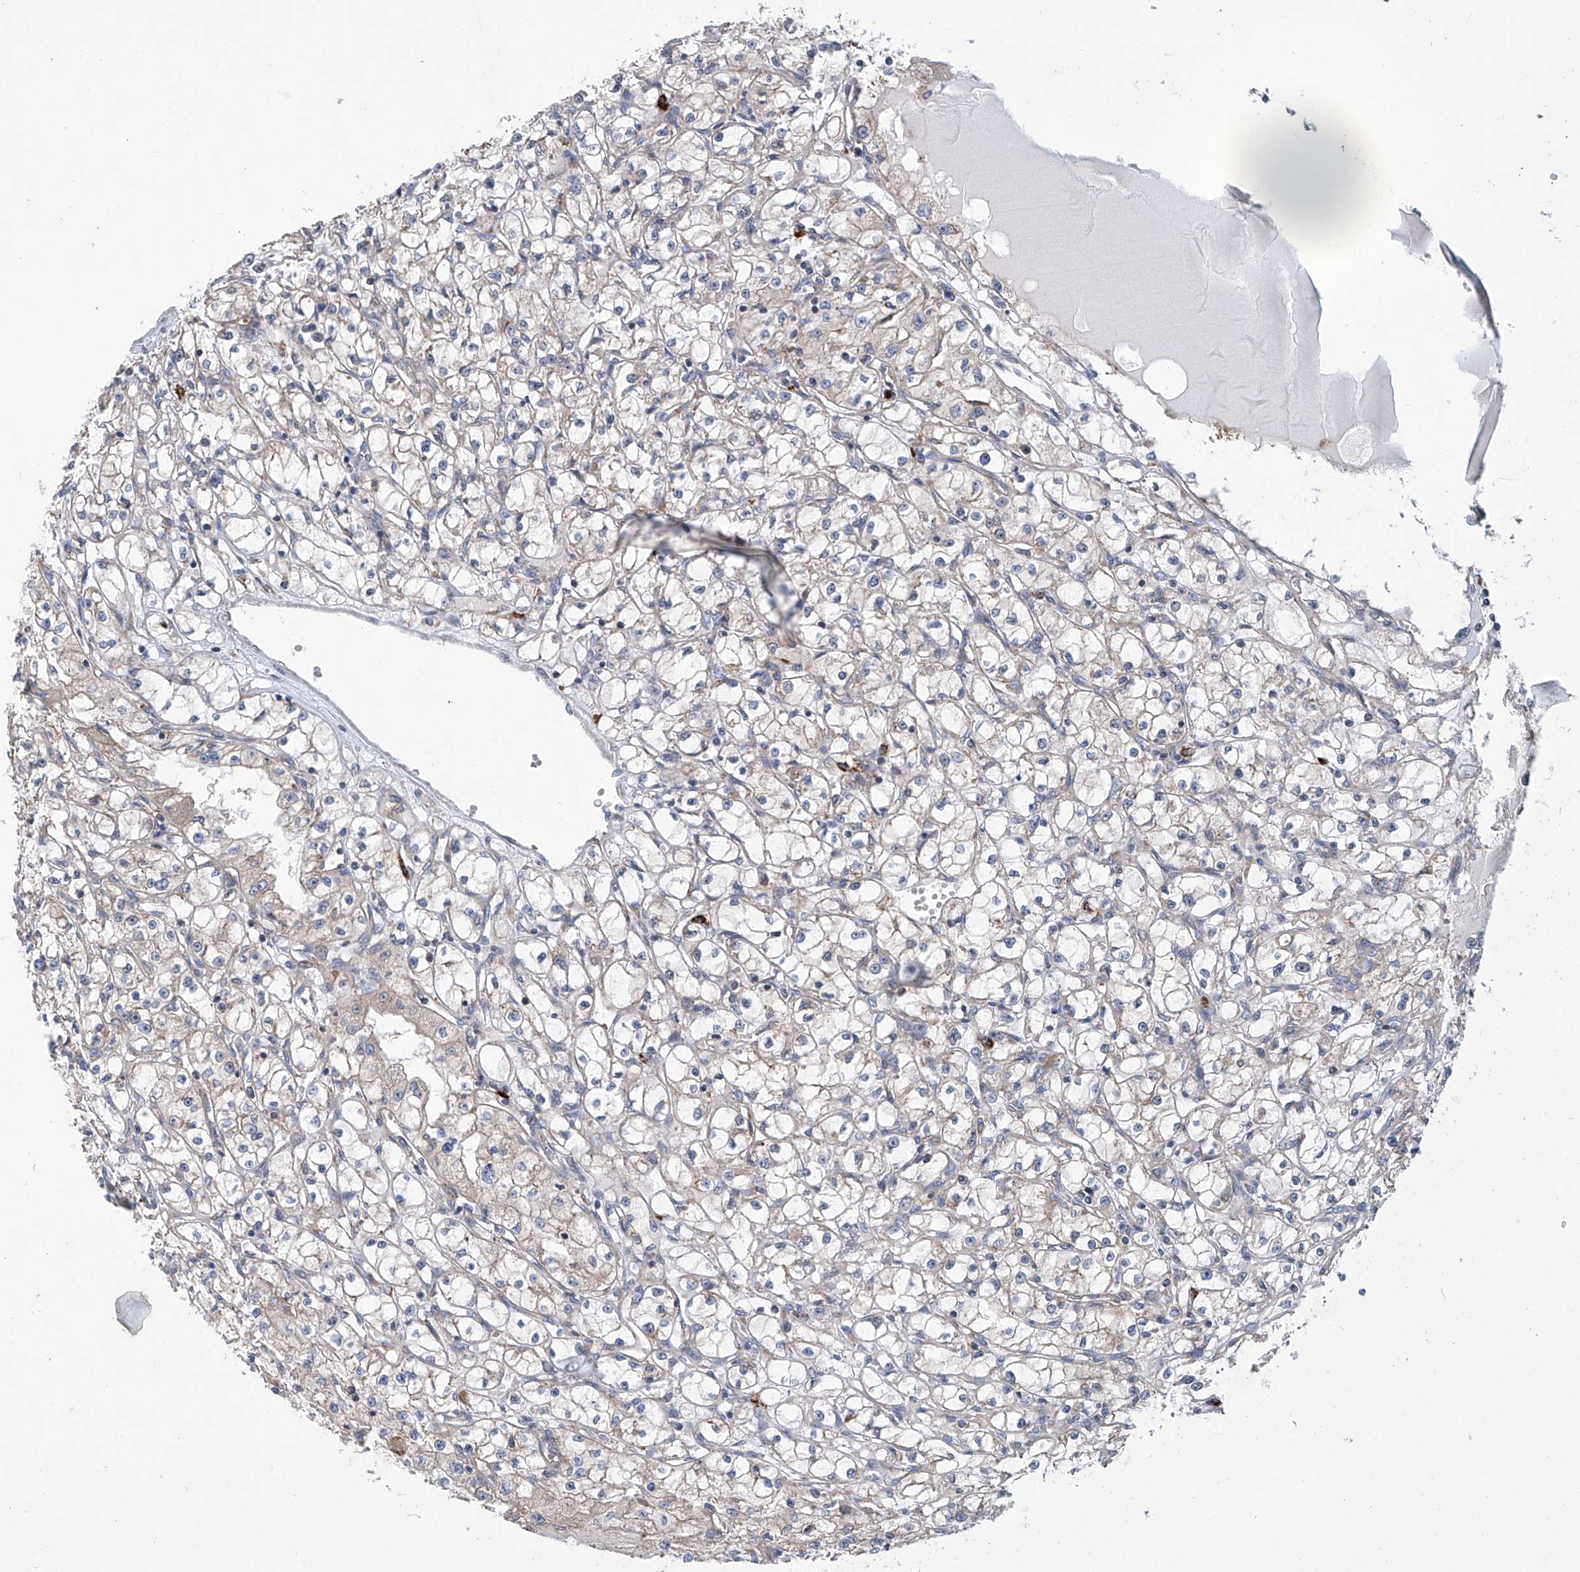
{"staining": {"intensity": "weak", "quantity": "25%-75%", "location": "cytoplasmic/membranous"}, "tissue": "renal cancer", "cell_type": "Tumor cells", "image_type": "cancer", "snomed": [{"axis": "morphology", "description": "Adenocarcinoma, NOS"}, {"axis": "topography", "description": "Kidney"}], "caption": "A photomicrograph showing weak cytoplasmic/membranous expression in about 25%-75% of tumor cells in renal adenocarcinoma, as visualized by brown immunohistochemical staining.", "gene": "SENP2", "patient": {"sex": "male", "age": 56}}